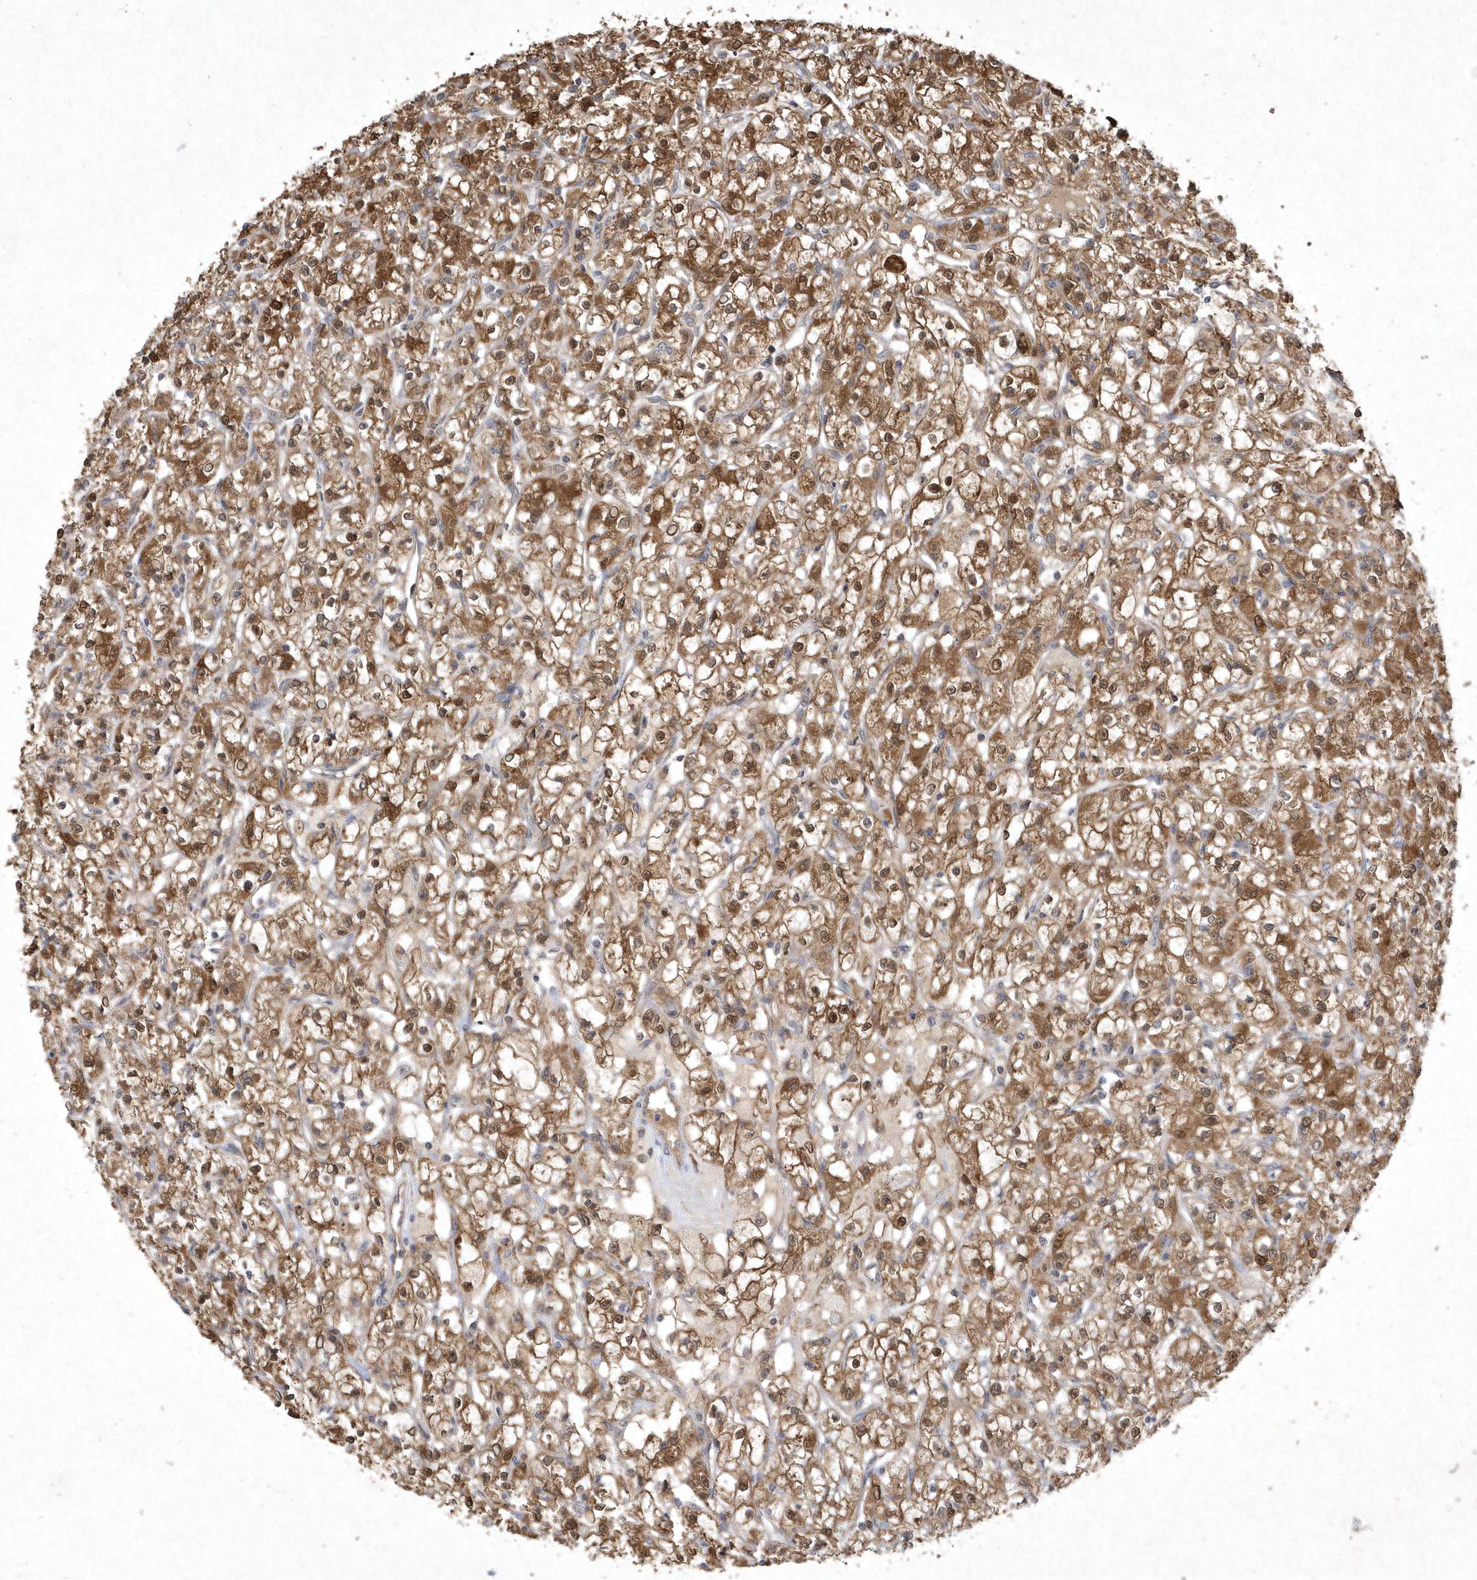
{"staining": {"intensity": "moderate", "quantity": ">75%", "location": "cytoplasmic/membranous,nuclear"}, "tissue": "renal cancer", "cell_type": "Tumor cells", "image_type": "cancer", "snomed": [{"axis": "morphology", "description": "Adenocarcinoma, NOS"}, {"axis": "topography", "description": "Kidney"}], "caption": "A high-resolution photomicrograph shows immunohistochemistry (IHC) staining of renal adenocarcinoma, which reveals moderate cytoplasmic/membranous and nuclear expression in approximately >75% of tumor cells.", "gene": "AKR7A2", "patient": {"sex": "female", "age": 59}}